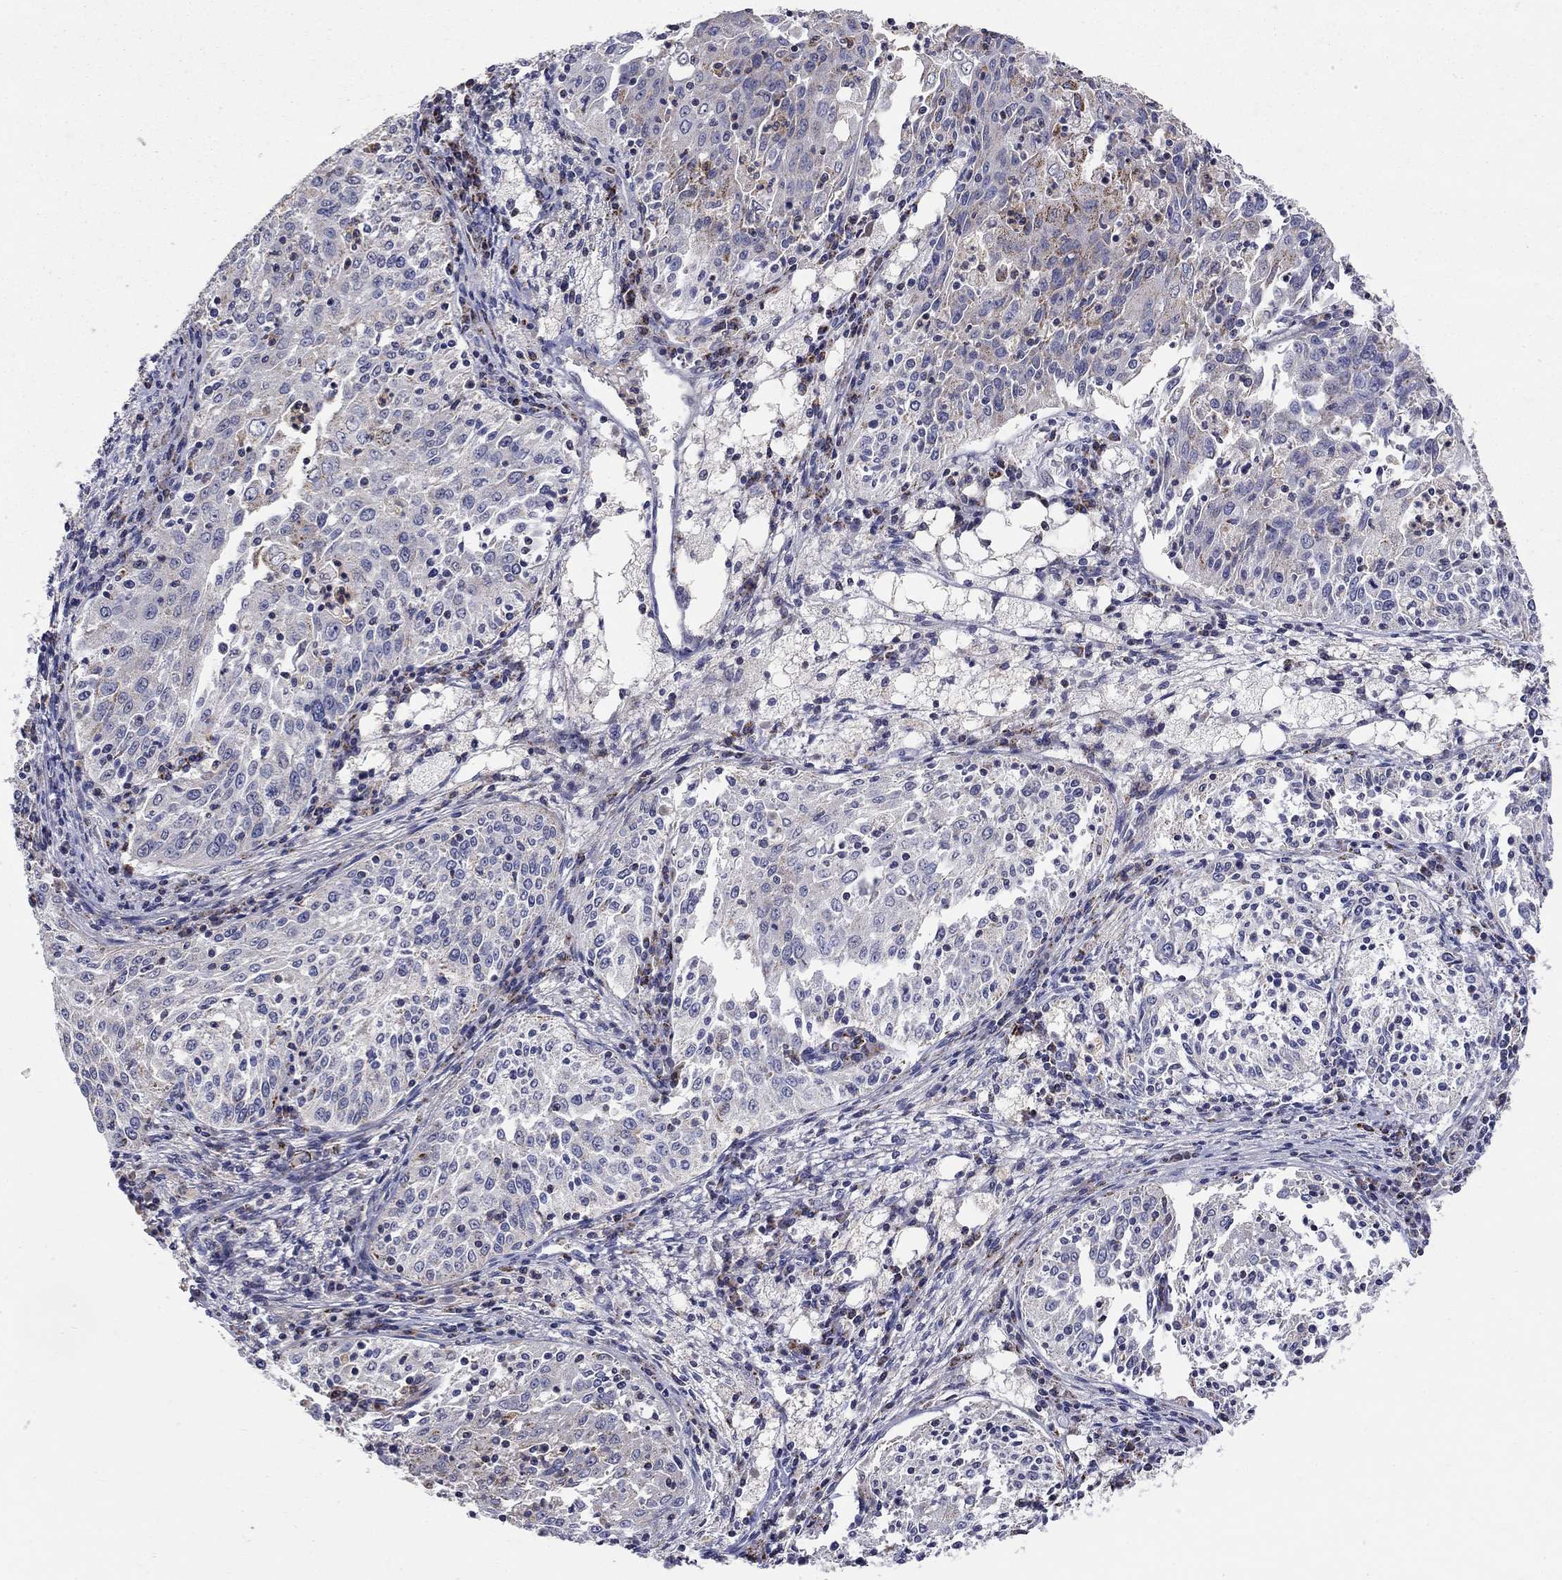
{"staining": {"intensity": "strong", "quantity": "<25%", "location": "cytoplasmic/membranous"}, "tissue": "cervical cancer", "cell_type": "Tumor cells", "image_type": "cancer", "snomed": [{"axis": "morphology", "description": "Squamous cell carcinoma, NOS"}, {"axis": "topography", "description": "Cervix"}], "caption": "Protein staining demonstrates strong cytoplasmic/membranous staining in approximately <25% of tumor cells in cervical cancer (squamous cell carcinoma).", "gene": "HMX2", "patient": {"sex": "female", "age": 41}}